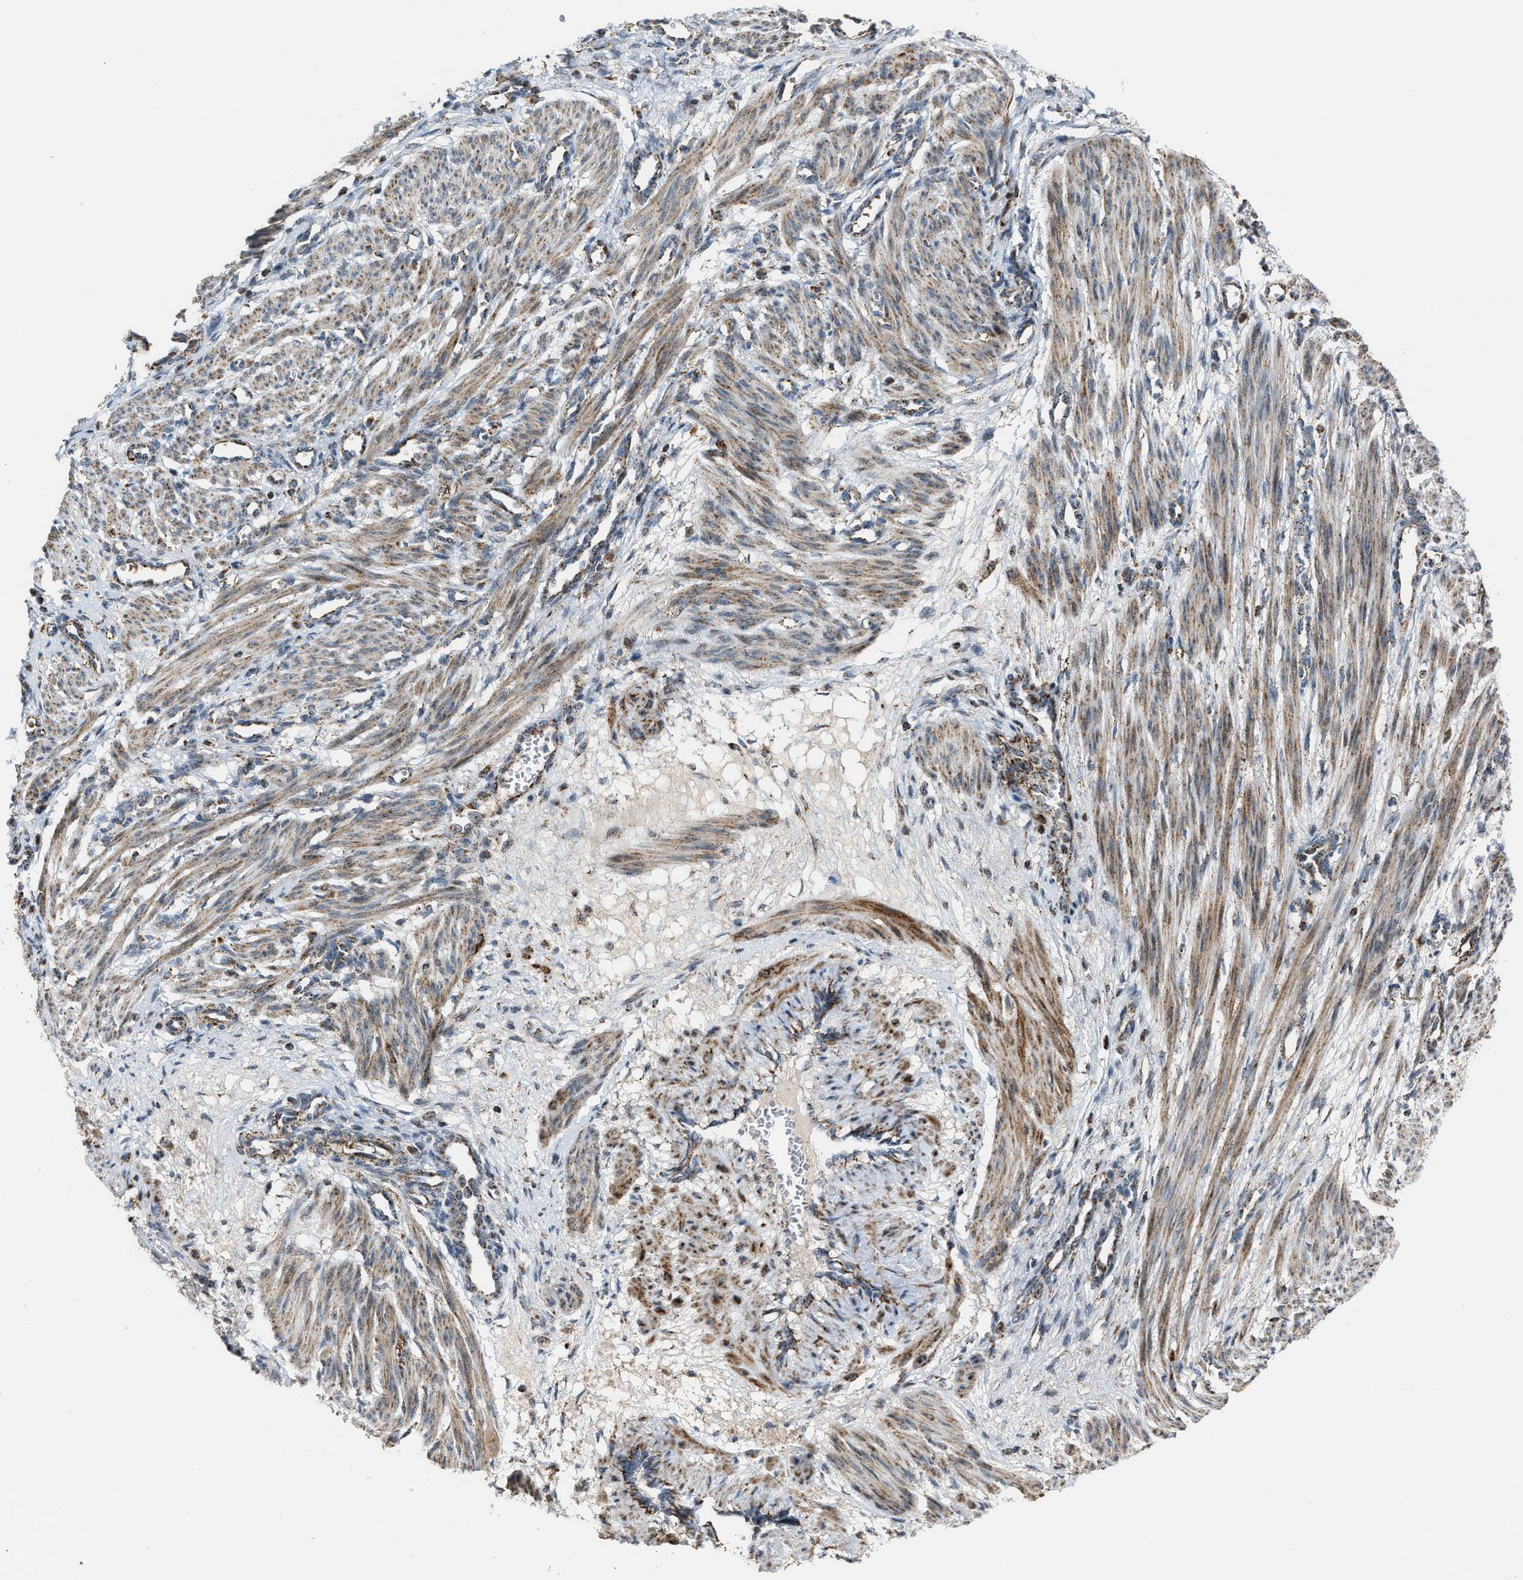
{"staining": {"intensity": "moderate", "quantity": ">75%", "location": "cytoplasmic/membranous"}, "tissue": "smooth muscle", "cell_type": "Smooth muscle cells", "image_type": "normal", "snomed": [{"axis": "morphology", "description": "Normal tissue, NOS"}, {"axis": "topography", "description": "Endometrium"}], "caption": "Smooth muscle stained with a brown dye demonstrates moderate cytoplasmic/membranous positive staining in about >75% of smooth muscle cells.", "gene": "CHN2", "patient": {"sex": "female", "age": 33}}